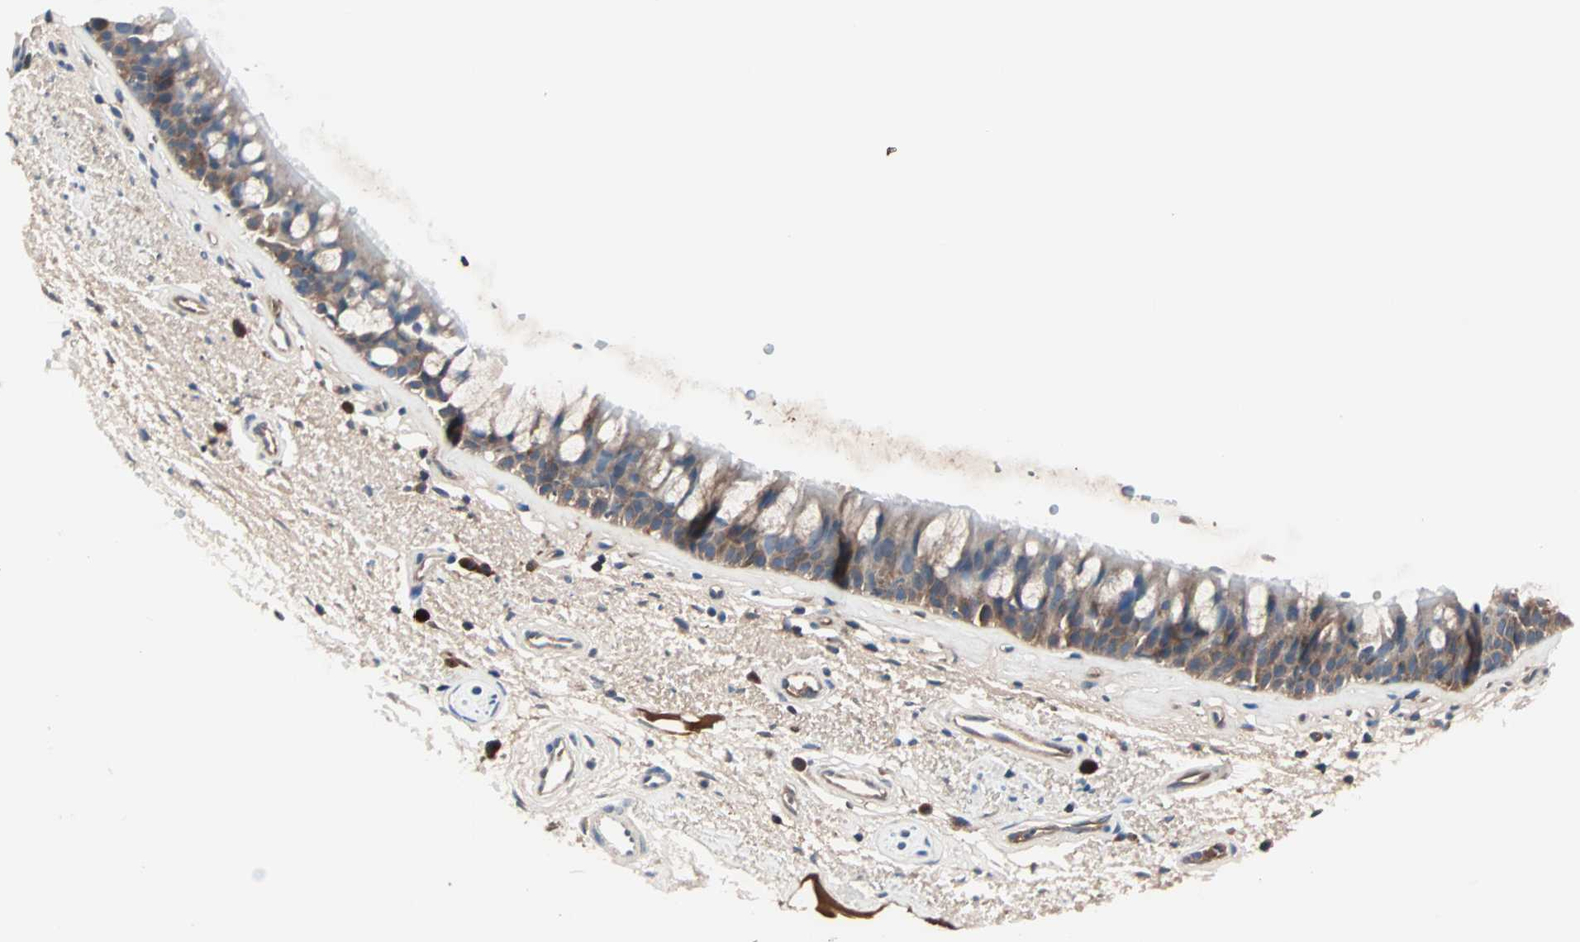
{"staining": {"intensity": "moderate", "quantity": ">75%", "location": "cytoplasmic/membranous"}, "tissue": "bronchus", "cell_type": "Respiratory epithelial cells", "image_type": "normal", "snomed": [{"axis": "morphology", "description": "Normal tissue, NOS"}, {"axis": "topography", "description": "Bronchus"}], "caption": "This photomicrograph displays IHC staining of benign bronchus, with medium moderate cytoplasmic/membranous positivity in about >75% of respiratory epithelial cells.", "gene": "CAD", "patient": {"sex": "female", "age": 54}}